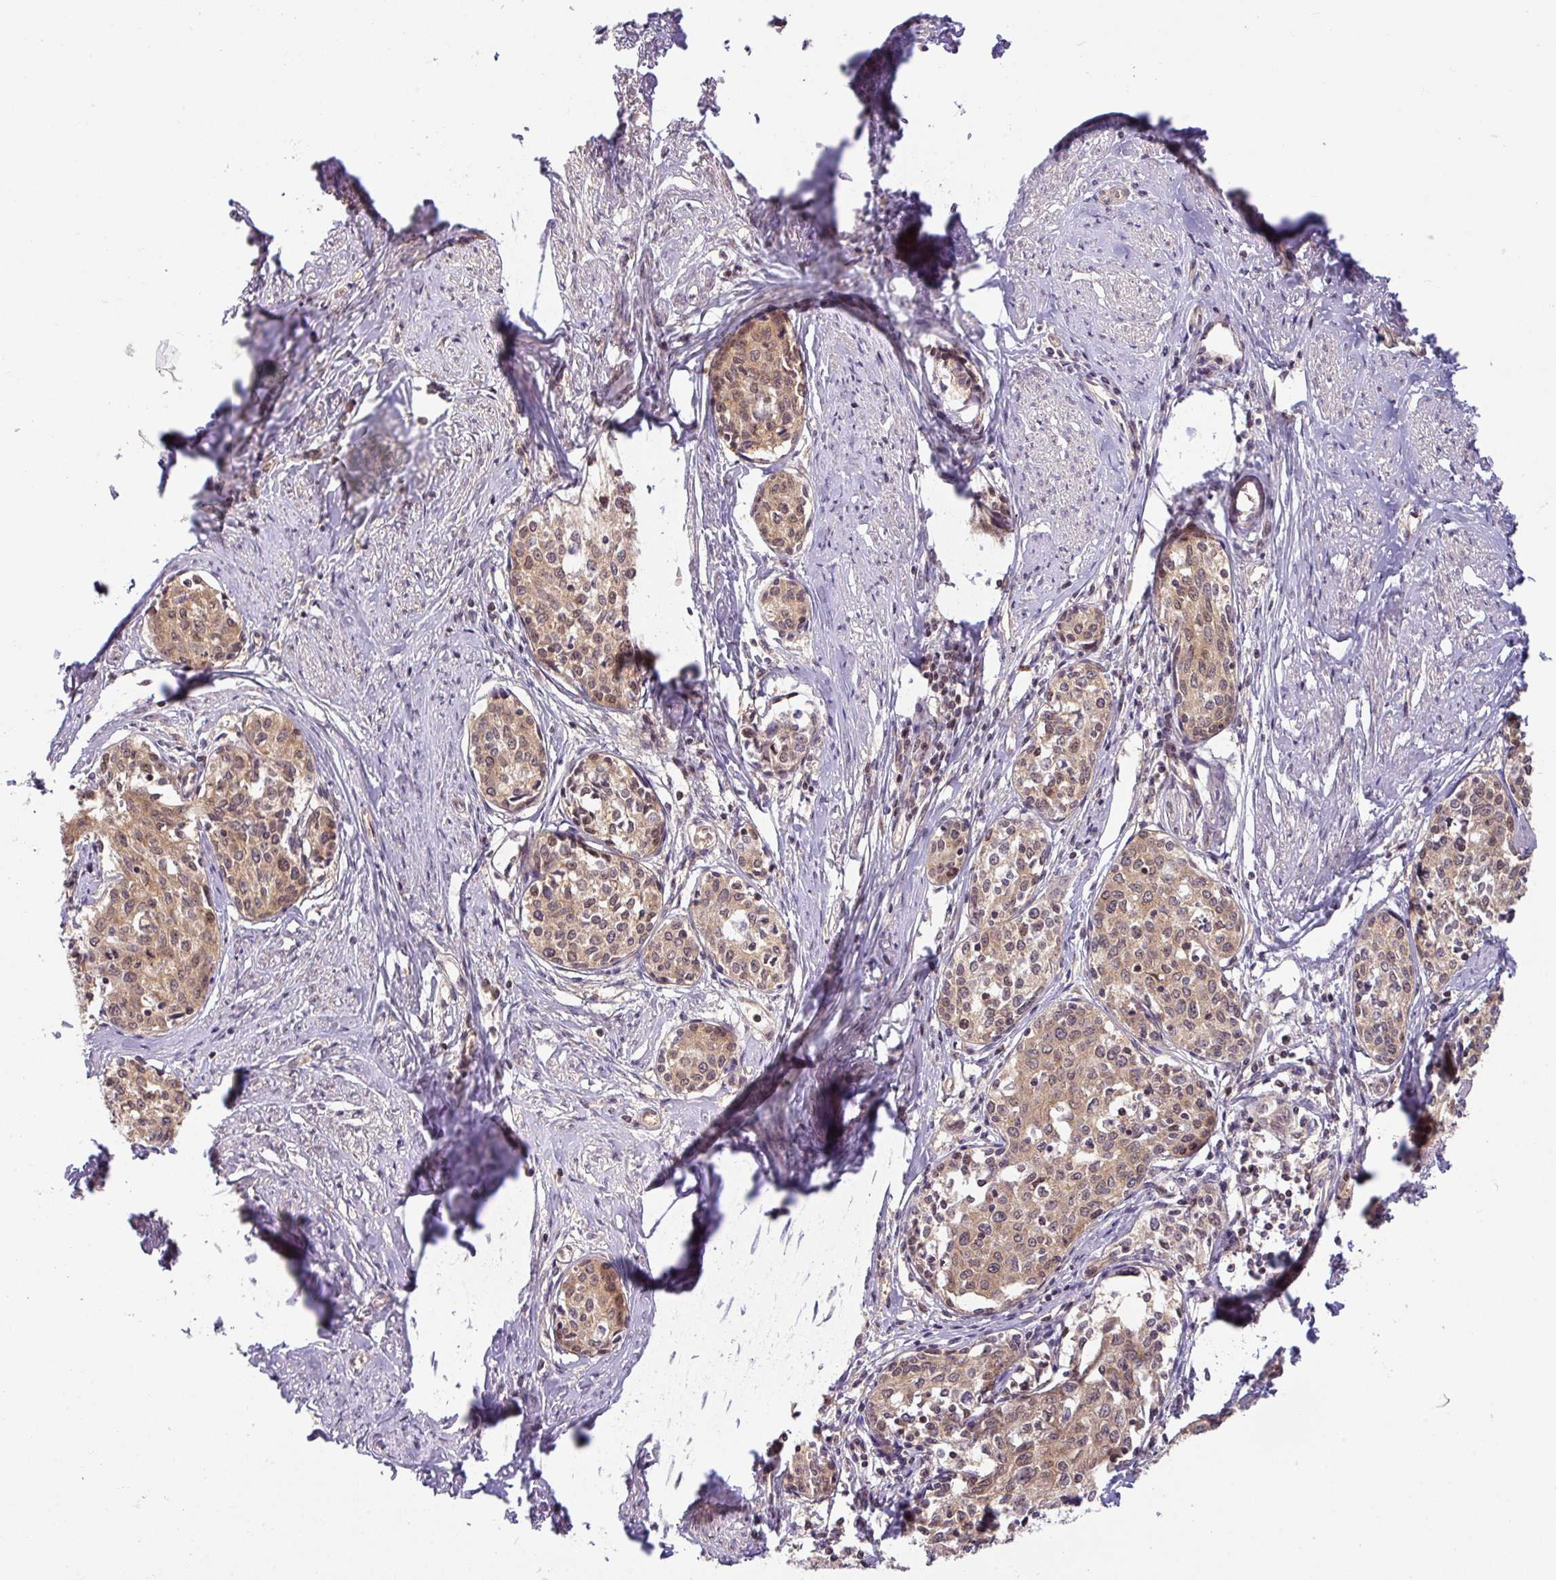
{"staining": {"intensity": "weak", "quantity": ">75%", "location": "cytoplasmic/membranous,nuclear"}, "tissue": "cervical cancer", "cell_type": "Tumor cells", "image_type": "cancer", "snomed": [{"axis": "morphology", "description": "Squamous cell carcinoma, NOS"}, {"axis": "morphology", "description": "Adenocarcinoma, NOS"}, {"axis": "topography", "description": "Cervix"}], "caption": "Immunohistochemical staining of cervical cancer displays low levels of weak cytoplasmic/membranous and nuclear protein staining in about >75% of tumor cells. (DAB IHC, brown staining for protein, blue staining for nuclei).", "gene": "SHB", "patient": {"sex": "female", "age": 52}}